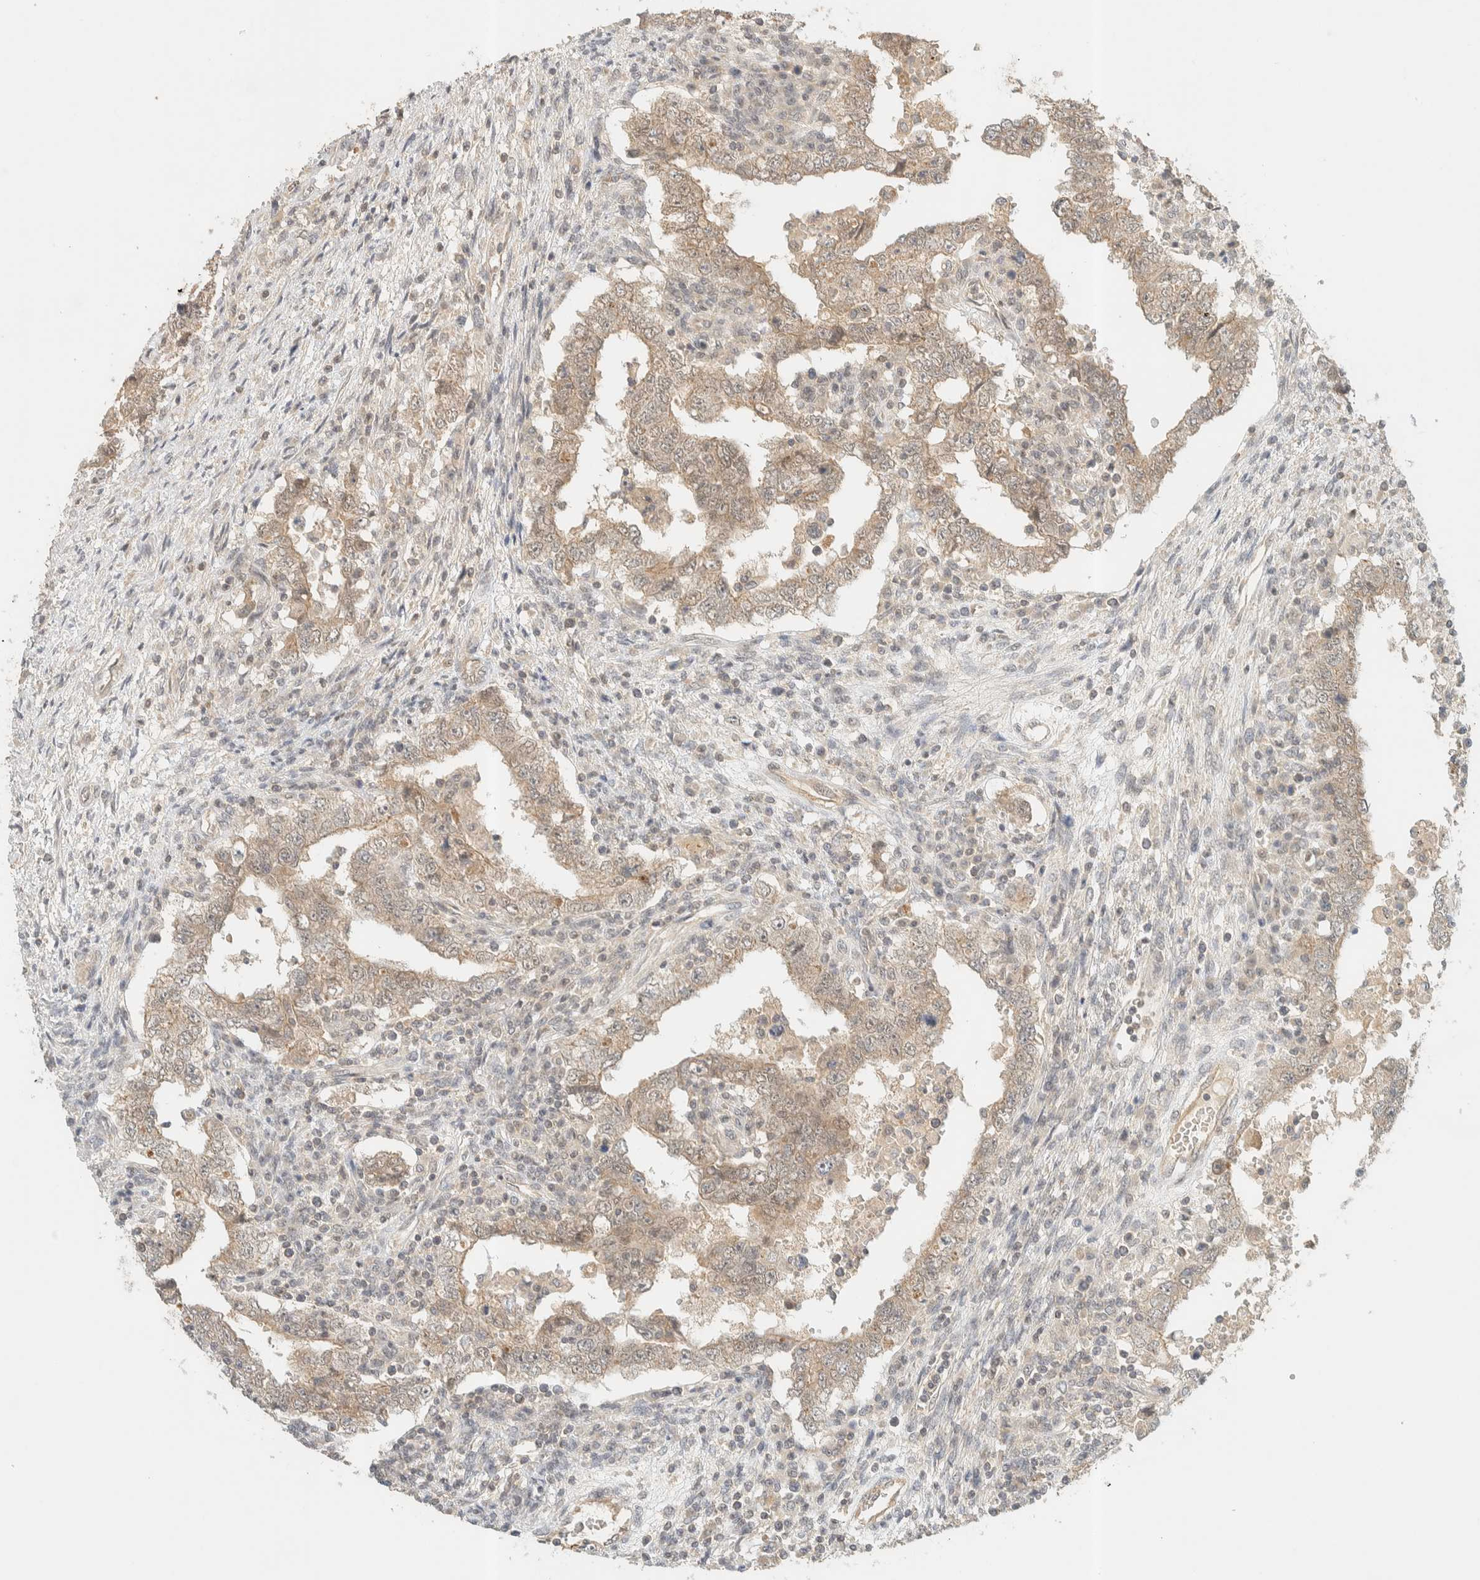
{"staining": {"intensity": "weak", "quantity": ">75%", "location": "cytoplasmic/membranous"}, "tissue": "testis cancer", "cell_type": "Tumor cells", "image_type": "cancer", "snomed": [{"axis": "morphology", "description": "Carcinoma, Embryonal, NOS"}, {"axis": "topography", "description": "Testis"}], "caption": "Protein staining shows weak cytoplasmic/membranous positivity in about >75% of tumor cells in testis embryonal carcinoma. (DAB IHC, brown staining for protein, blue staining for nuclei).", "gene": "KIFAP3", "patient": {"sex": "male", "age": 26}}